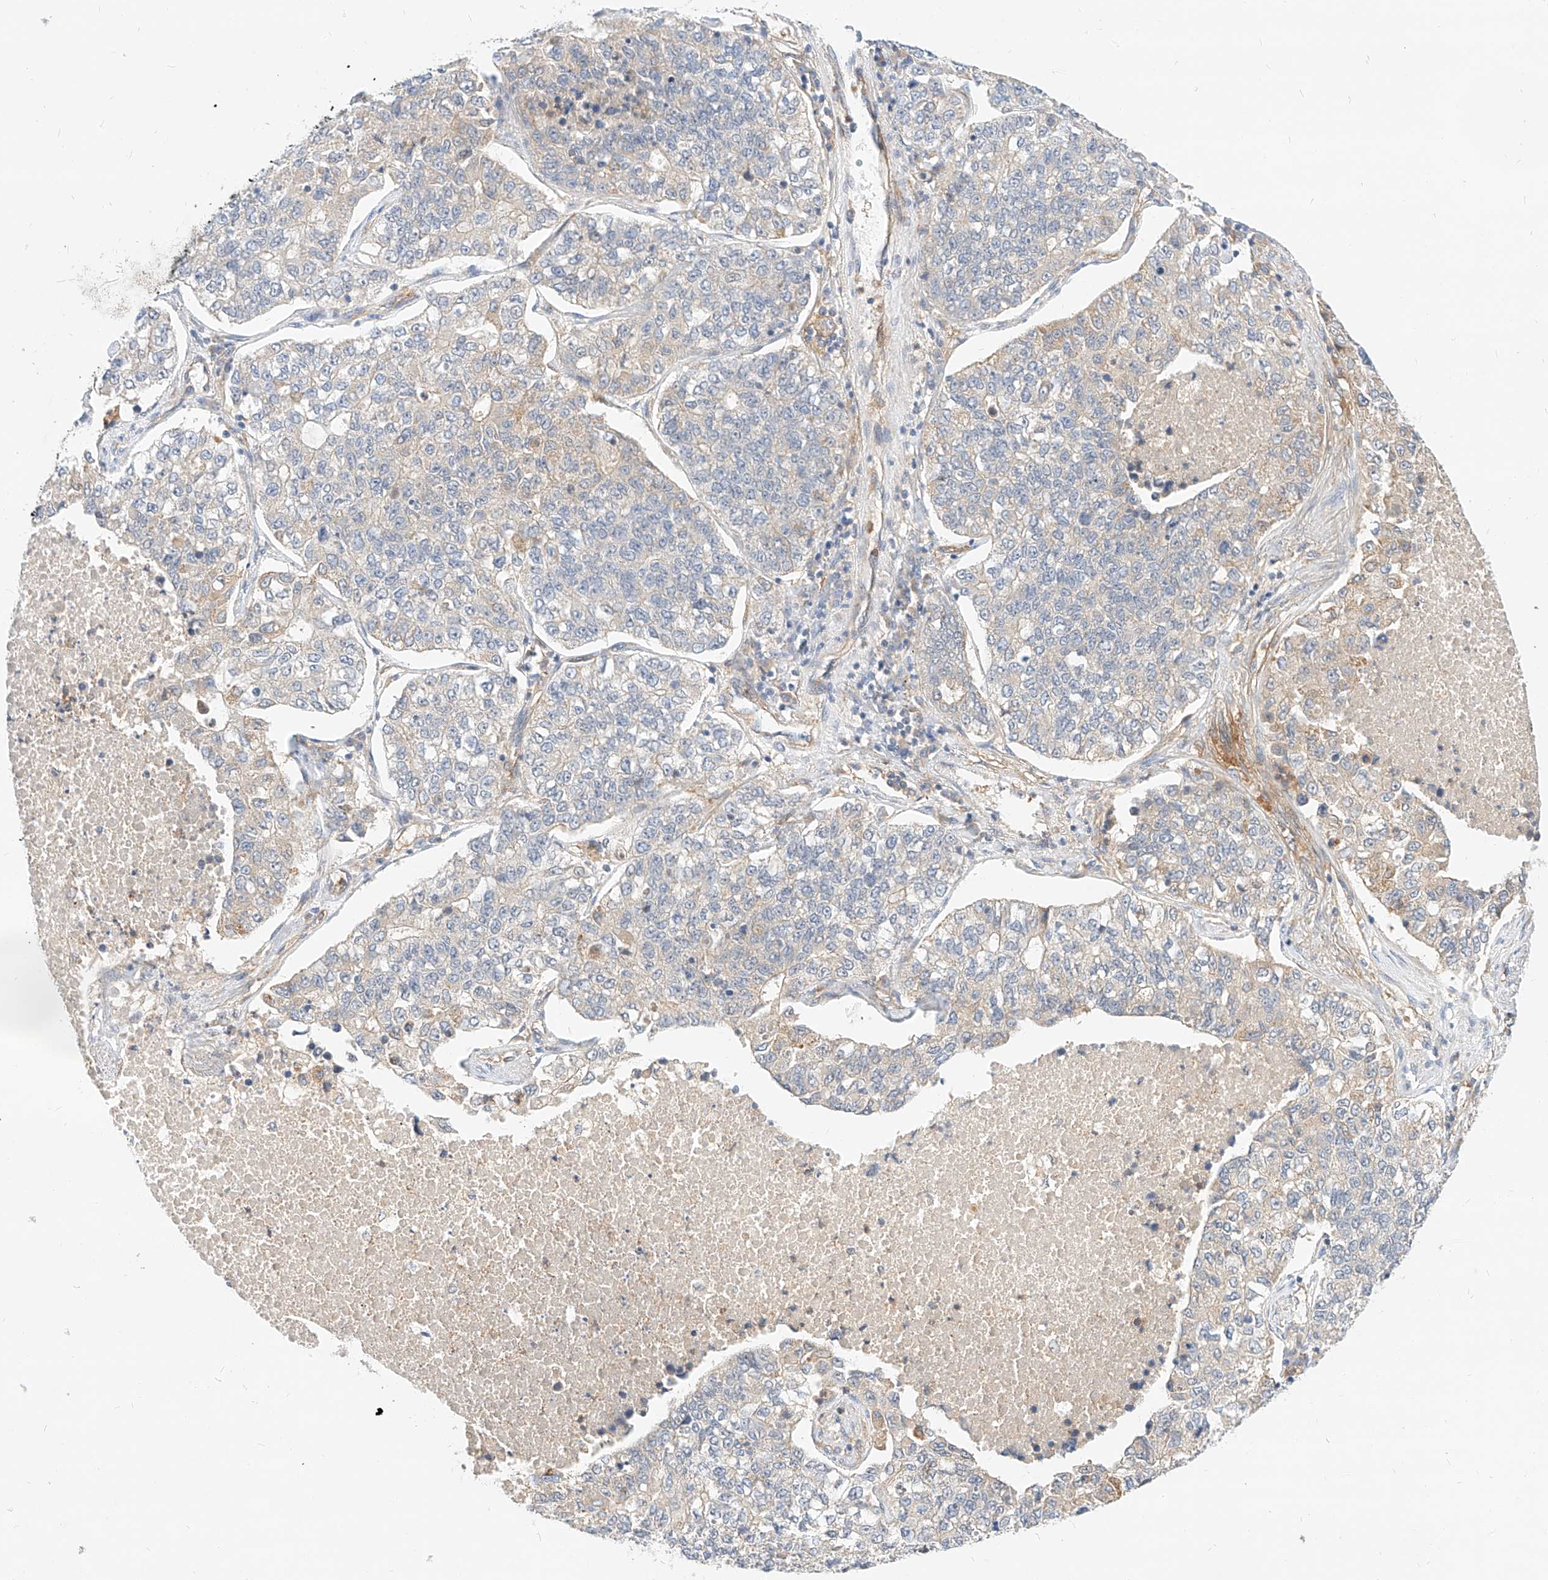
{"staining": {"intensity": "negative", "quantity": "none", "location": "none"}, "tissue": "lung cancer", "cell_type": "Tumor cells", "image_type": "cancer", "snomed": [{"axis": "morphology", "description": "Adenocarcinoma, NOS"}, {"axis": "topography", "description": "Lung"}], "caption": "A high-resolution image shows immunohistochemistry (IHC) staining of adenocarcinoma (lung), which demonstrates no significant positivity in tumor cells.", "gene": "NFAM1", "patient": {"sex": "male", "age": 49}}